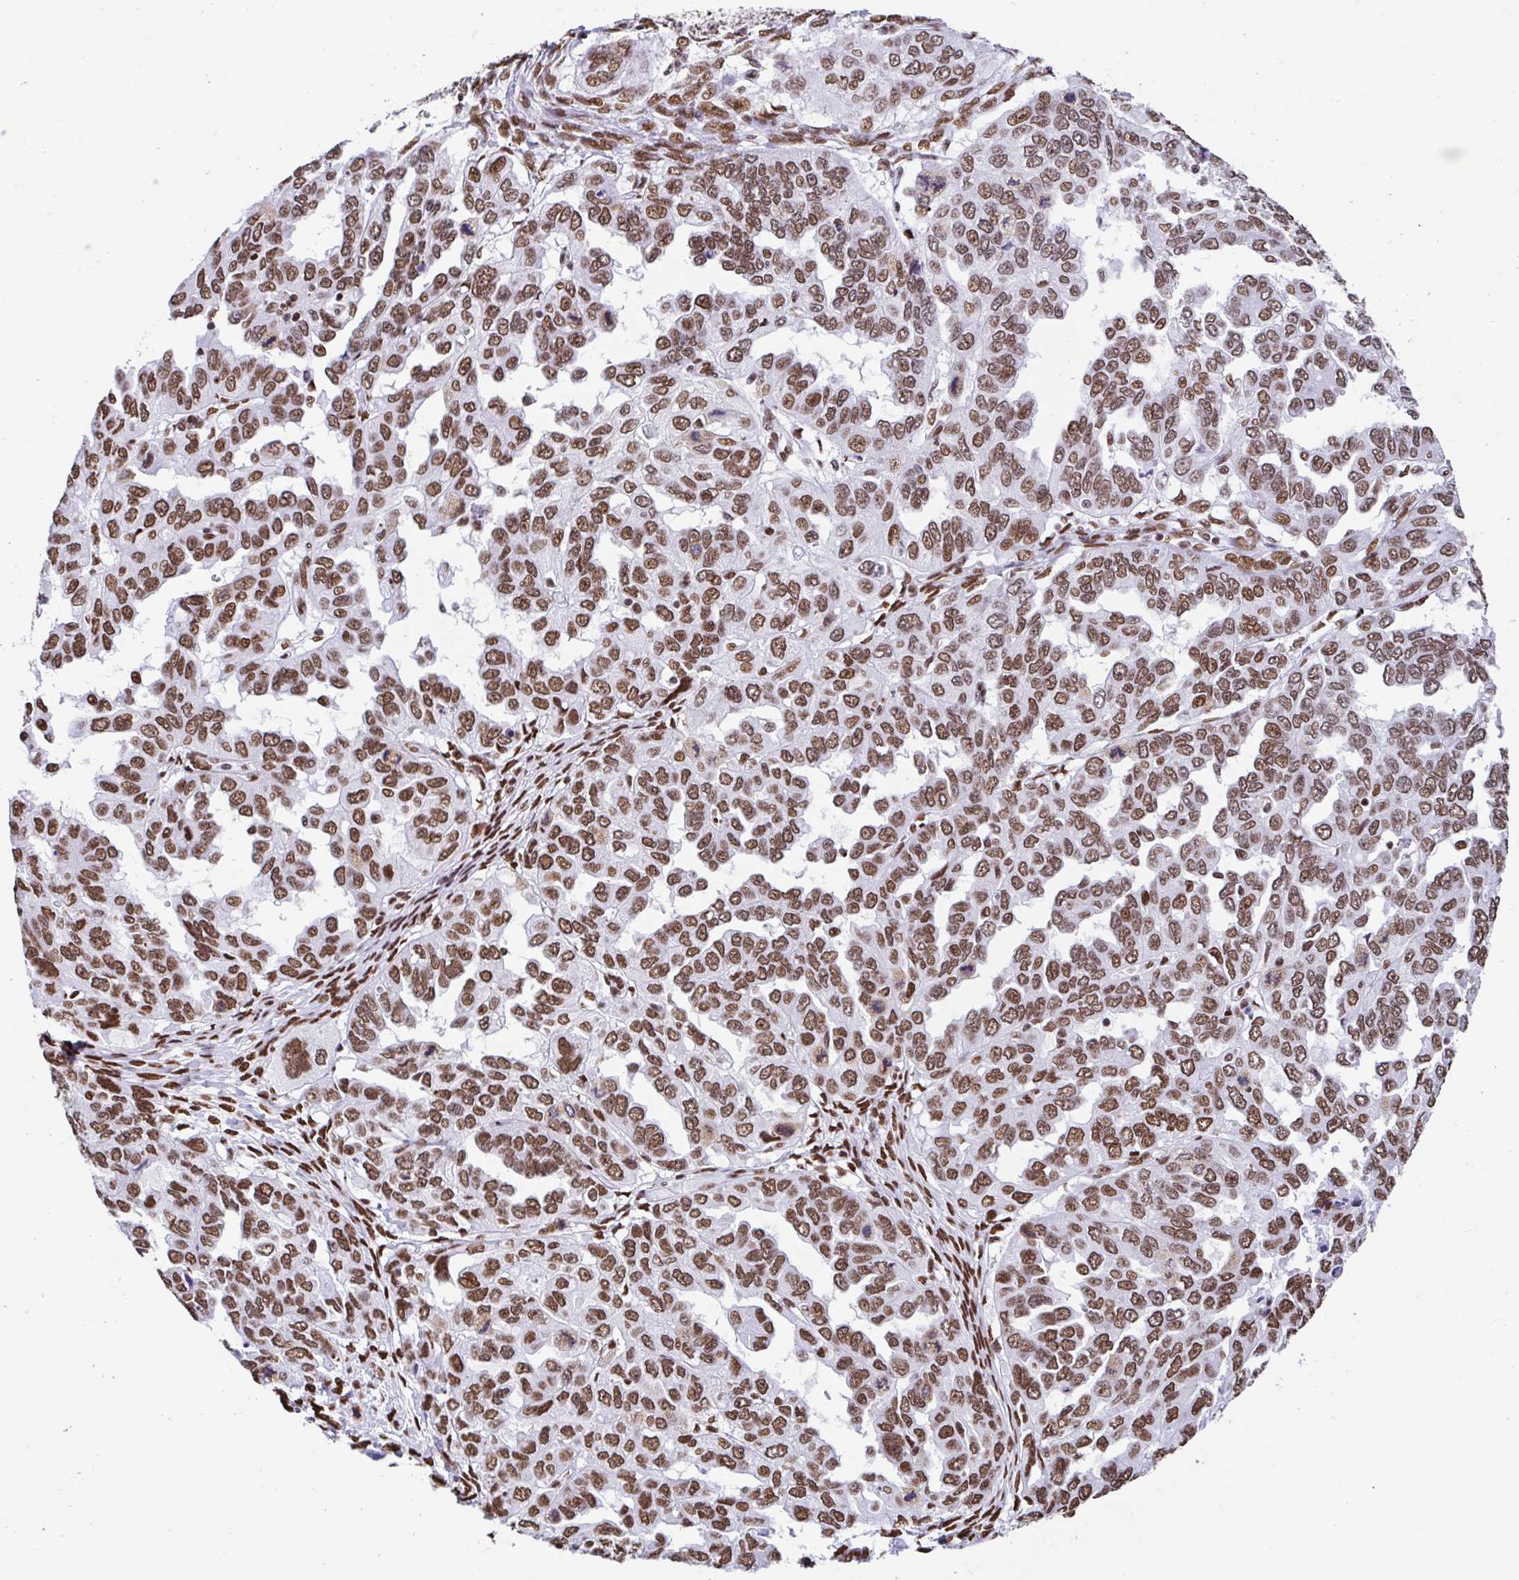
{"staining": {"intensity": "moderate", "quantity": ">75%", "location": "nuclear"}, "tissue": "ovarian cancer", "cell_type": "Tumor cells", "image_type": "cancer", "snomed": [{"axis": "morphology", "description": "Cystadenocarcinoma, serous, NOS"}, {"axis": "topography", "description": "Ovary"}], "caption": "Immunohistochemistry (IHC) image of ovarian serous cystadenocarcinoma stained for a protein (brown), which exhibits medium levels of moderate nuclear staining in about >75% of tumor cells.", "gene": "KHDRBS1", "patient": {"sex": "female", "age": 53}}